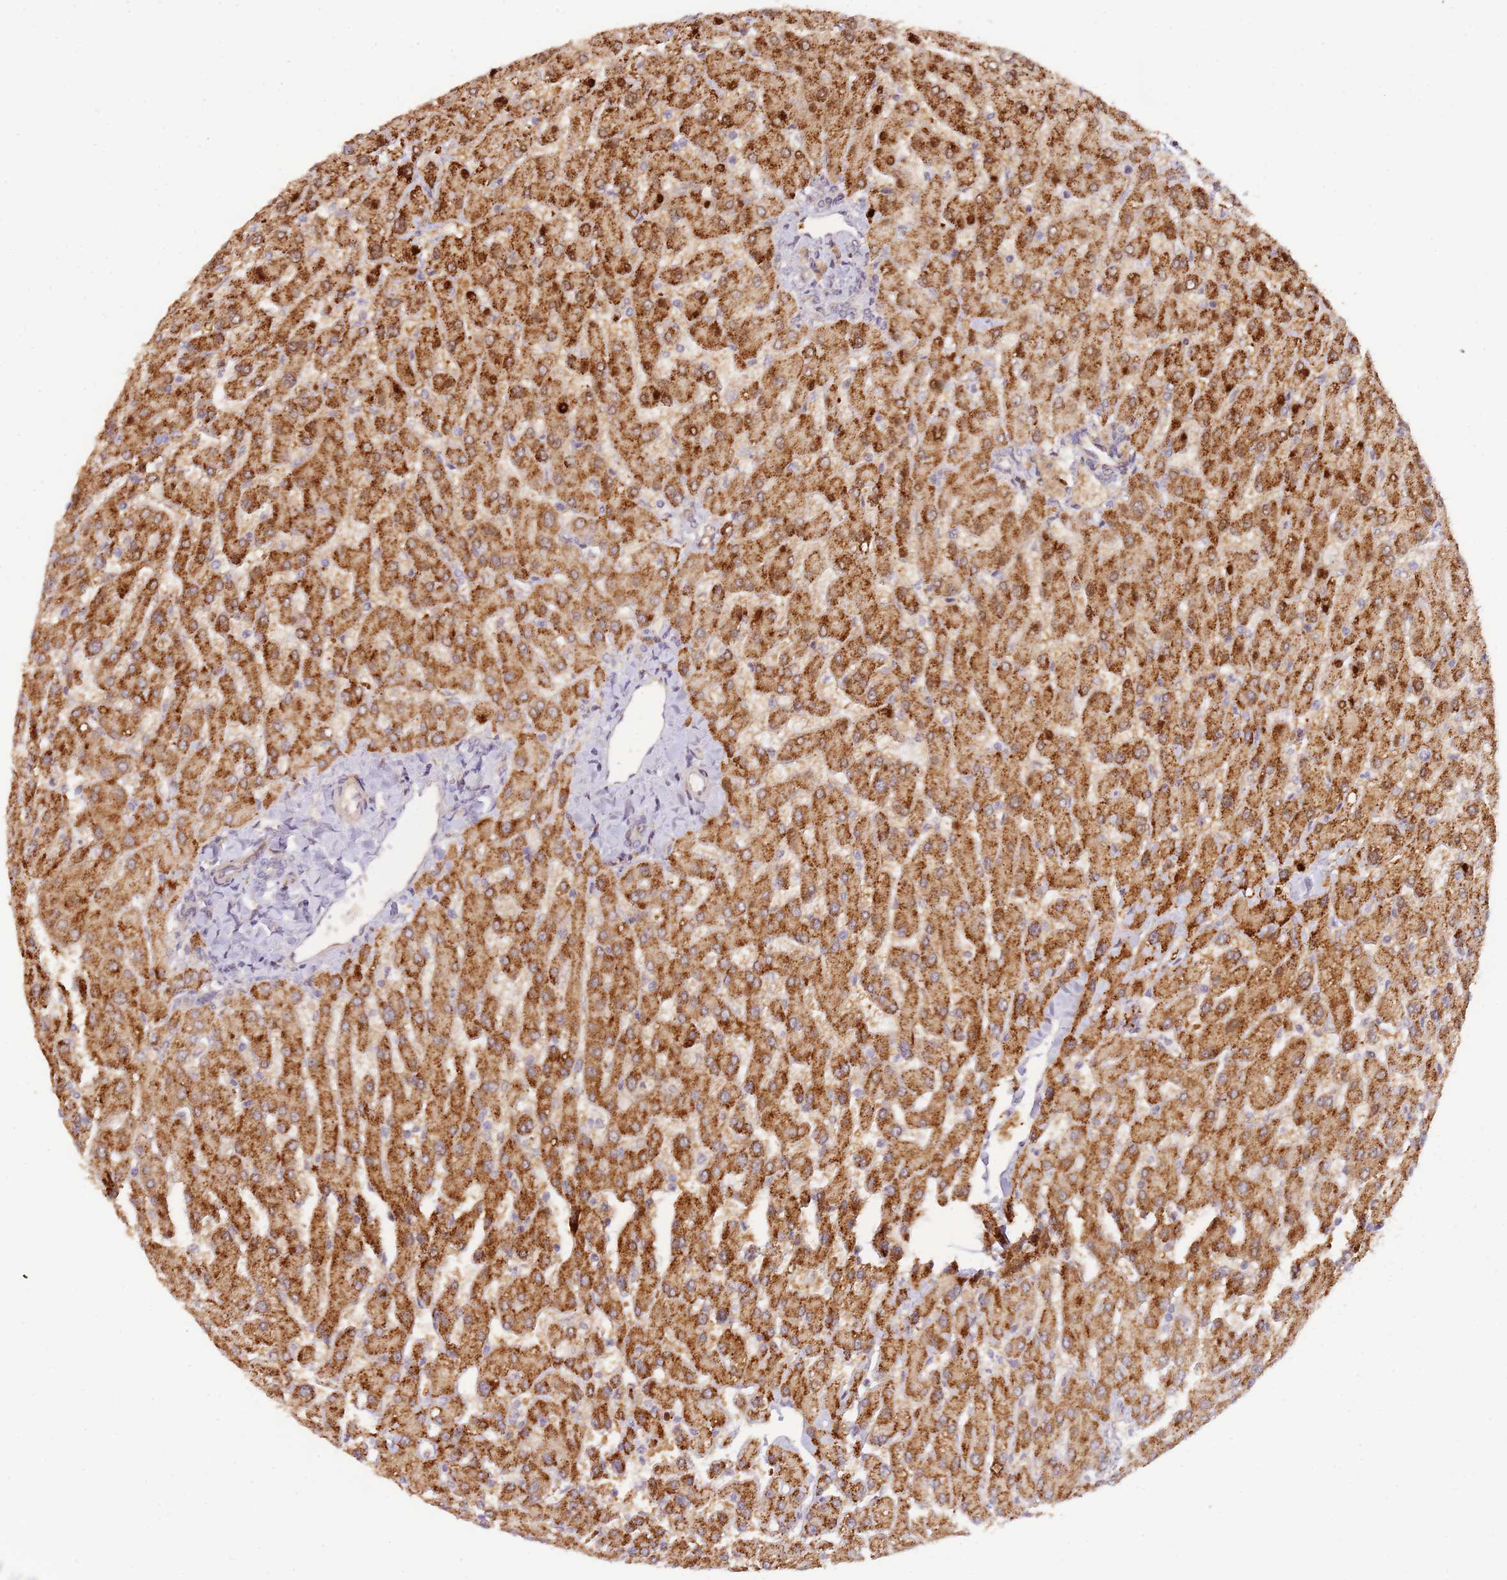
{"staining": {"intensity": "negative", "quantity": "none", "location": "none"}, "tissue": "liver", "cell_type": "Cholangiocytes", "image_type": "normal", "snomed": [{"axis": "morphology", "description": "Normal tissue, NOS"}, {"axis": "topography", "description": "Liver"}], "caption": "IHC image of benign liver stained for a protein (brown), which exhibits no positivity in cholangiocytes. (DAB immunohistochemistry (IHC) visualized using brightfield microscopy, high magnification).", "gene": "LGALSL", "patient": {"sex": "male", "age": 55}}